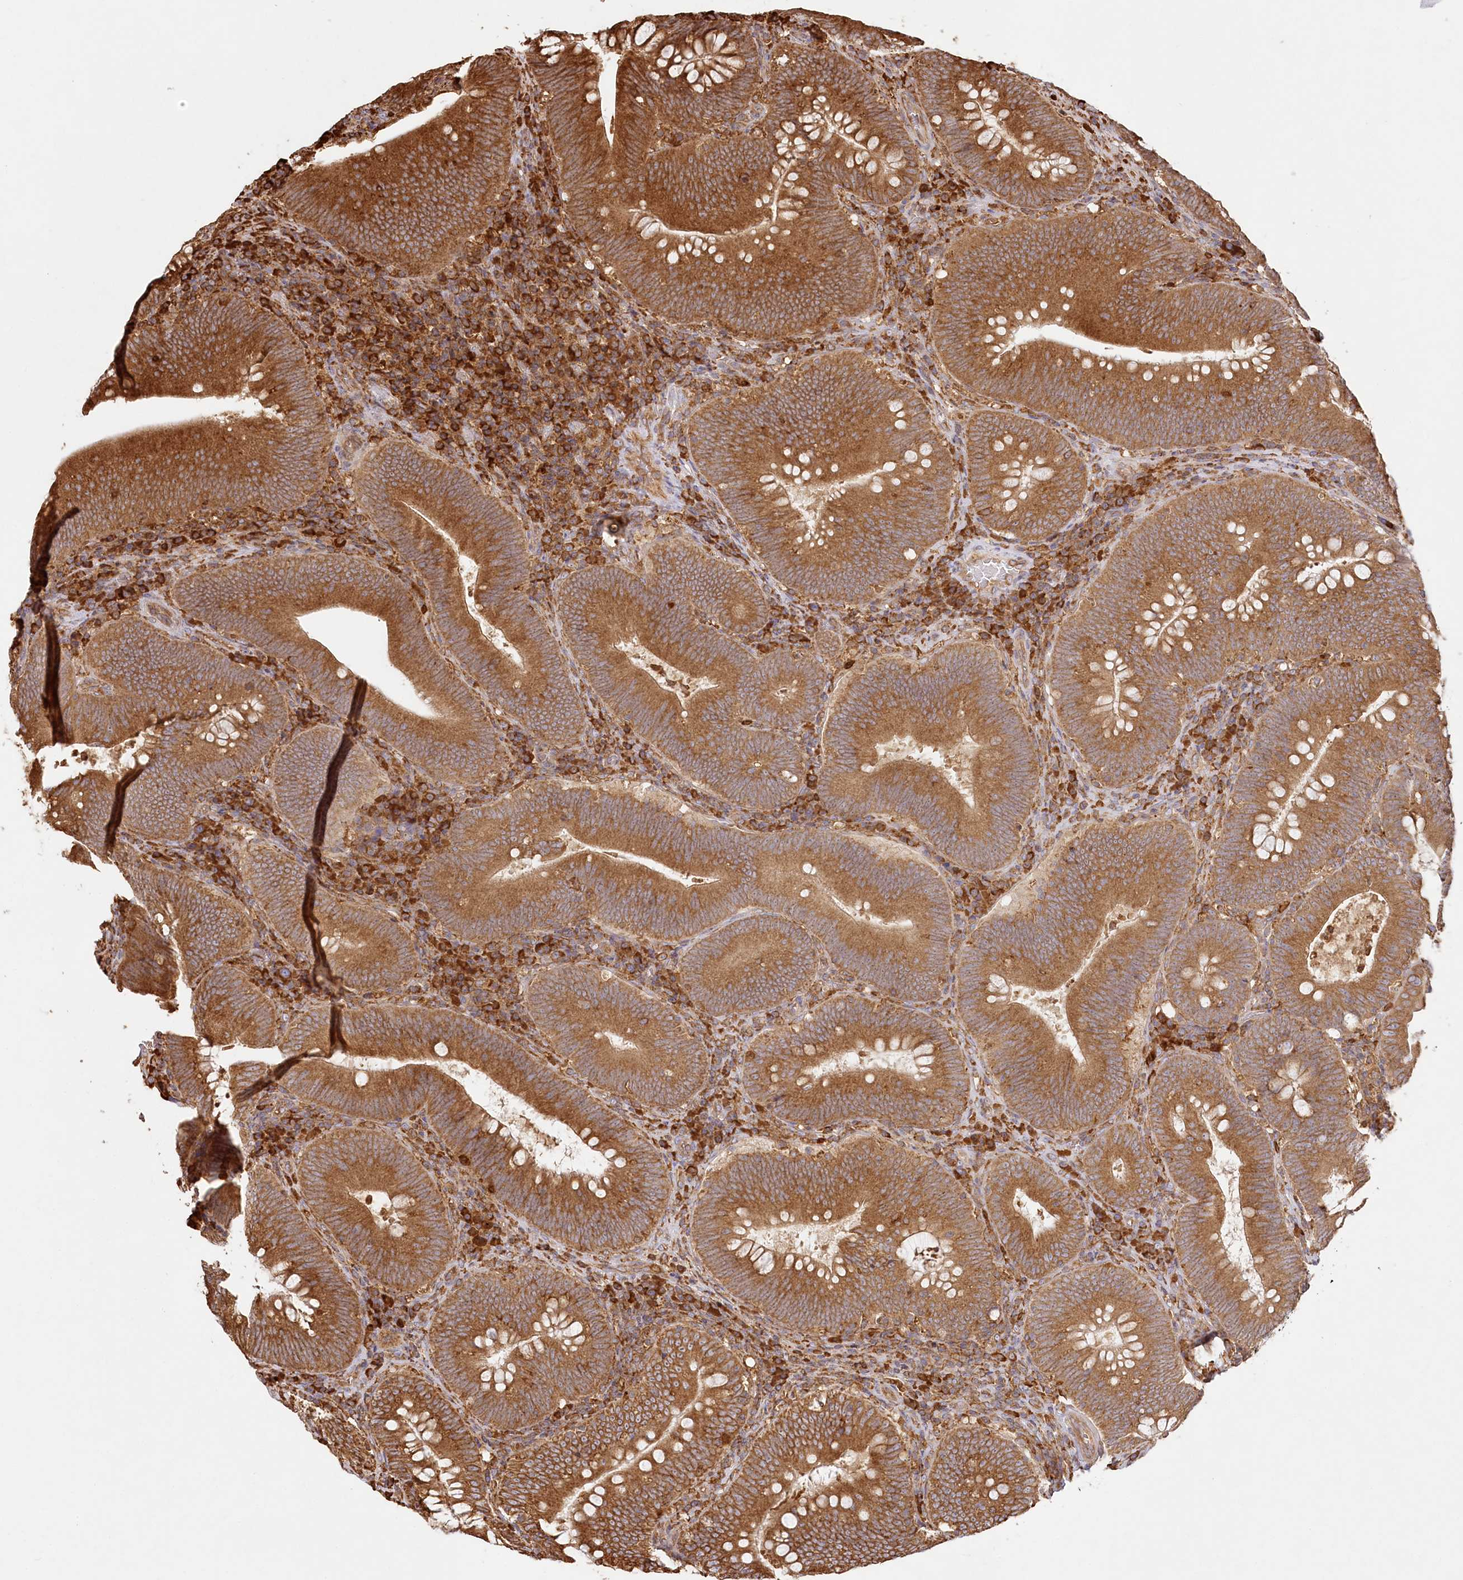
{"staining": {"intensity": "strong", "quantity": ">75%", "location": "cytoplasmic/membranous"}, "tissue": "colorectal cancer", "cell_type": "Tumor cells", "image_type": "cancer", "snomed": [{"axis": "morphology", "description": "Normal tissue, NOS"}, {"axis": "topography", "description": "Colon"}], "caption": "High-magnification brightfield microscopy of colorectal cancer stained with DAB (3,3'-diaminobenzidine) (brown) and counterstained with hematoxylin (blue). tumor cells exhibit strong cytoplasmic/membranous expression is seen in approximately>75% of cells.", "gene": "ACAP2", "patient": {"sex": "female", "age": 82}}